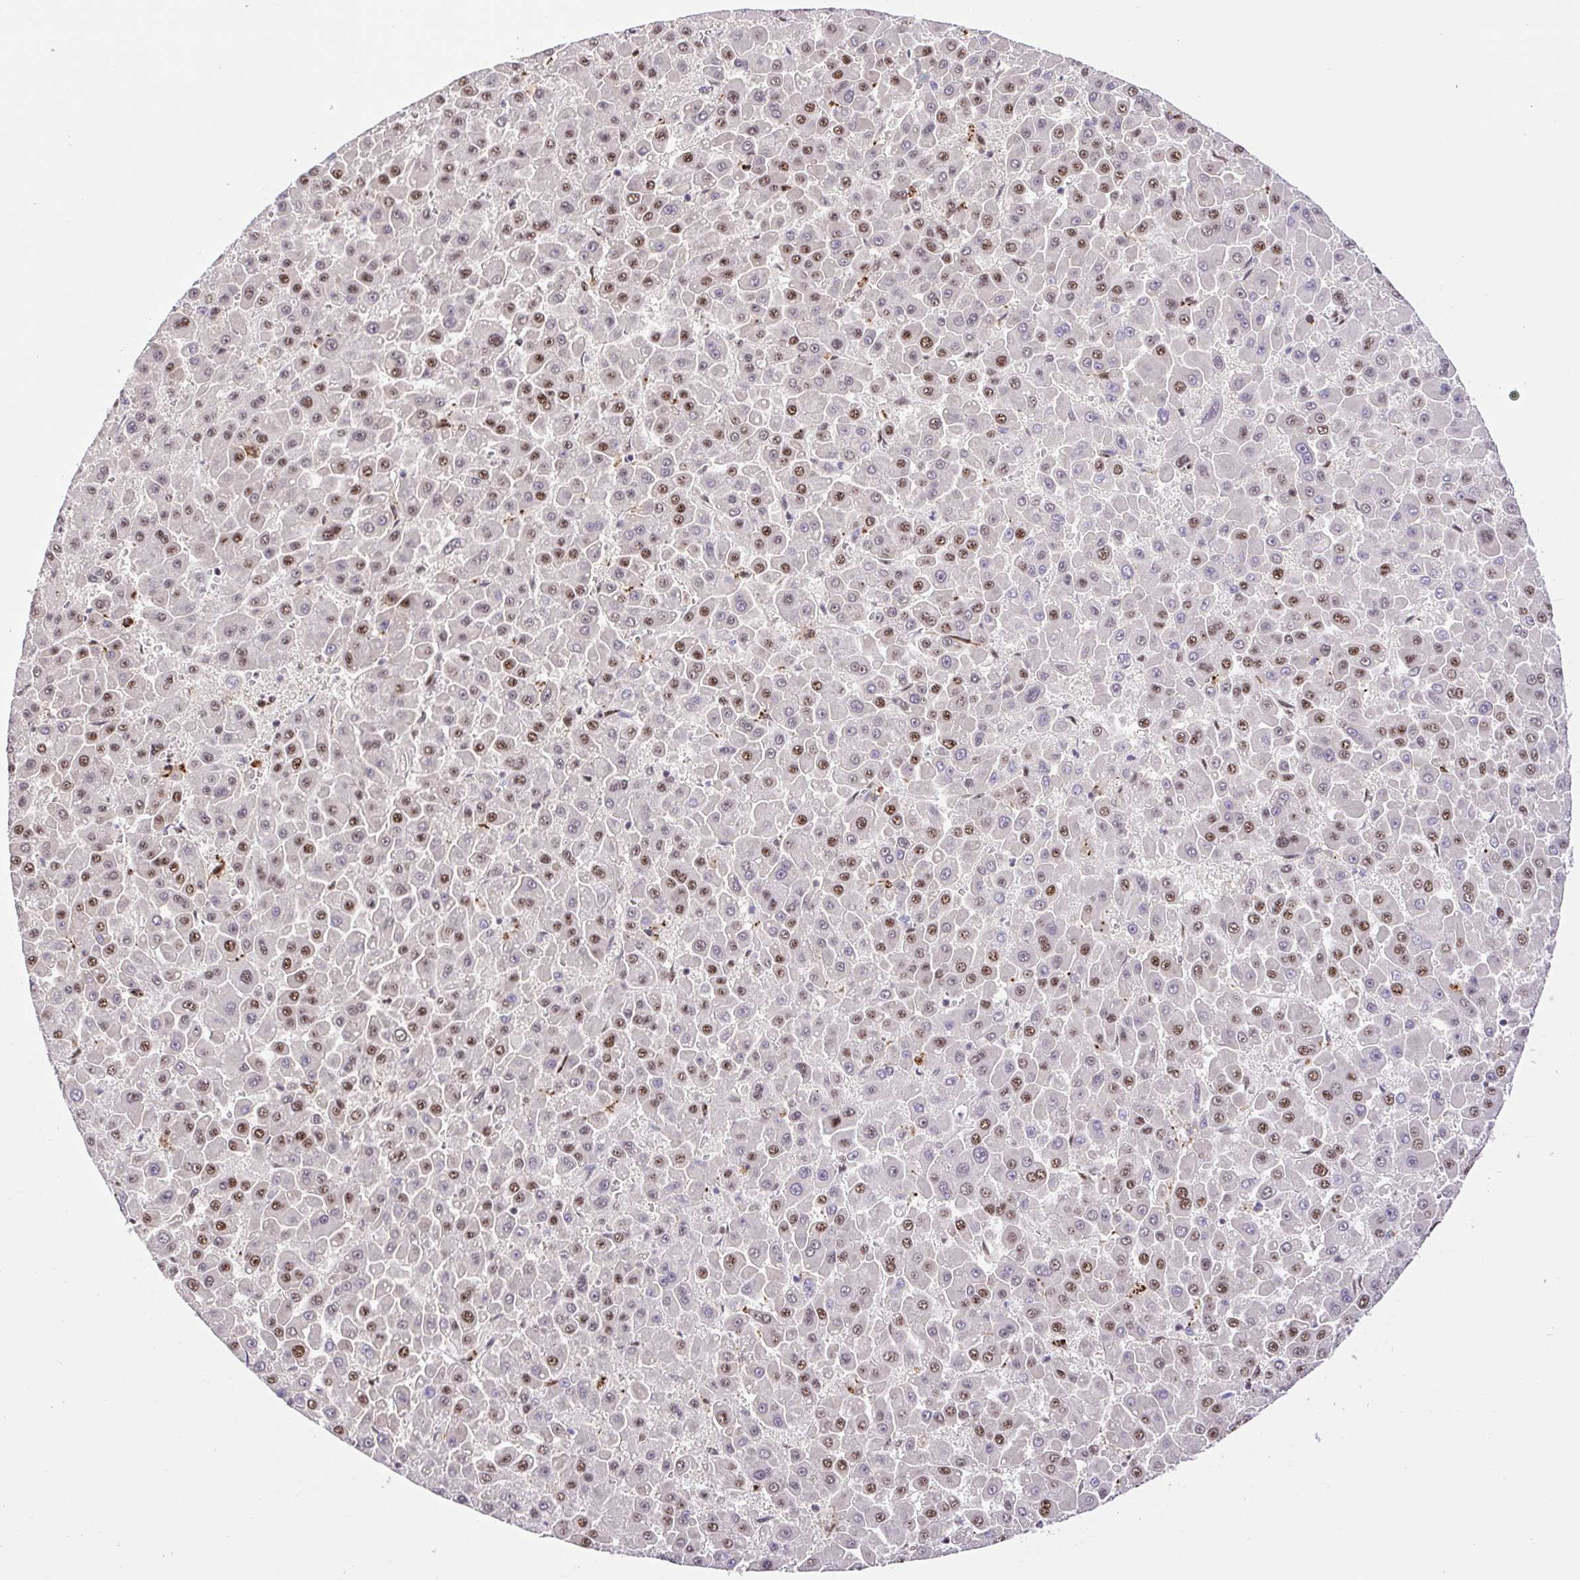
{"staining": {"intensity": "moderate", "quantity": "25%-75%", "location": "nuclear"}, "tissue": "liver cancer", "cell_type": "Tumor cells", "image_type": "cancer", "snomed": [{"axis": "morphology", "description": "Carcinoma, Hepatocellular, NOS"}, {"axis": "topography", "description": "Liver"}], "caption": "Tumor cells reveal medium levels of moderate nuclear expression in about 25%-75% of cells in human hepatocellular carcinoma (liver).", "gene": "ERG", "patient": {"sex": "male", "age": 78}}